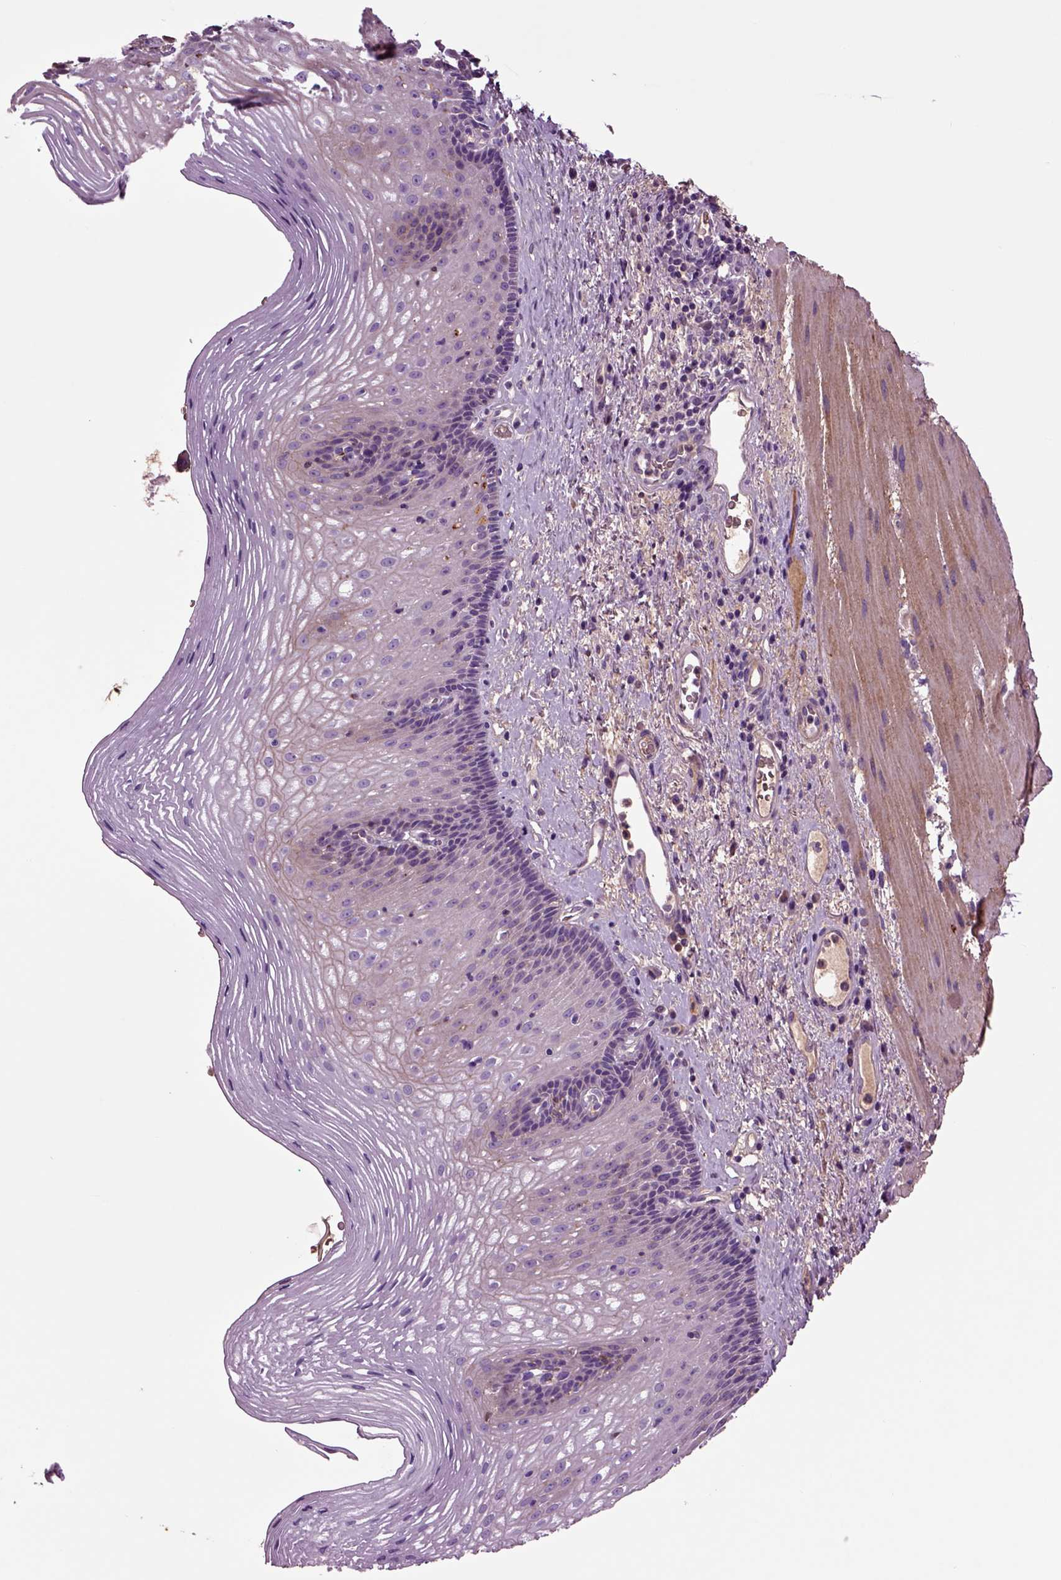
{"staining": {"intensity": "weak", "quantity": "<25%", "location": "cytoplasmic/membranous"}, "tissue": "esophagus", "cell_type": "Squamous epithelial cells", "image_type": "normal", "snomed": [{"axis": "morphology", "description": "Normal tissue, NOS"}, {"axis": "topography", "description": "Esophagus"}], "caption": "This is an immunohistochemistry (IHC) histopathology image of normal human esophagus. There is no expression in squamous epithelial cells.", "gene": "SPON1", "patient": {"sex": "male", "age": 76}}